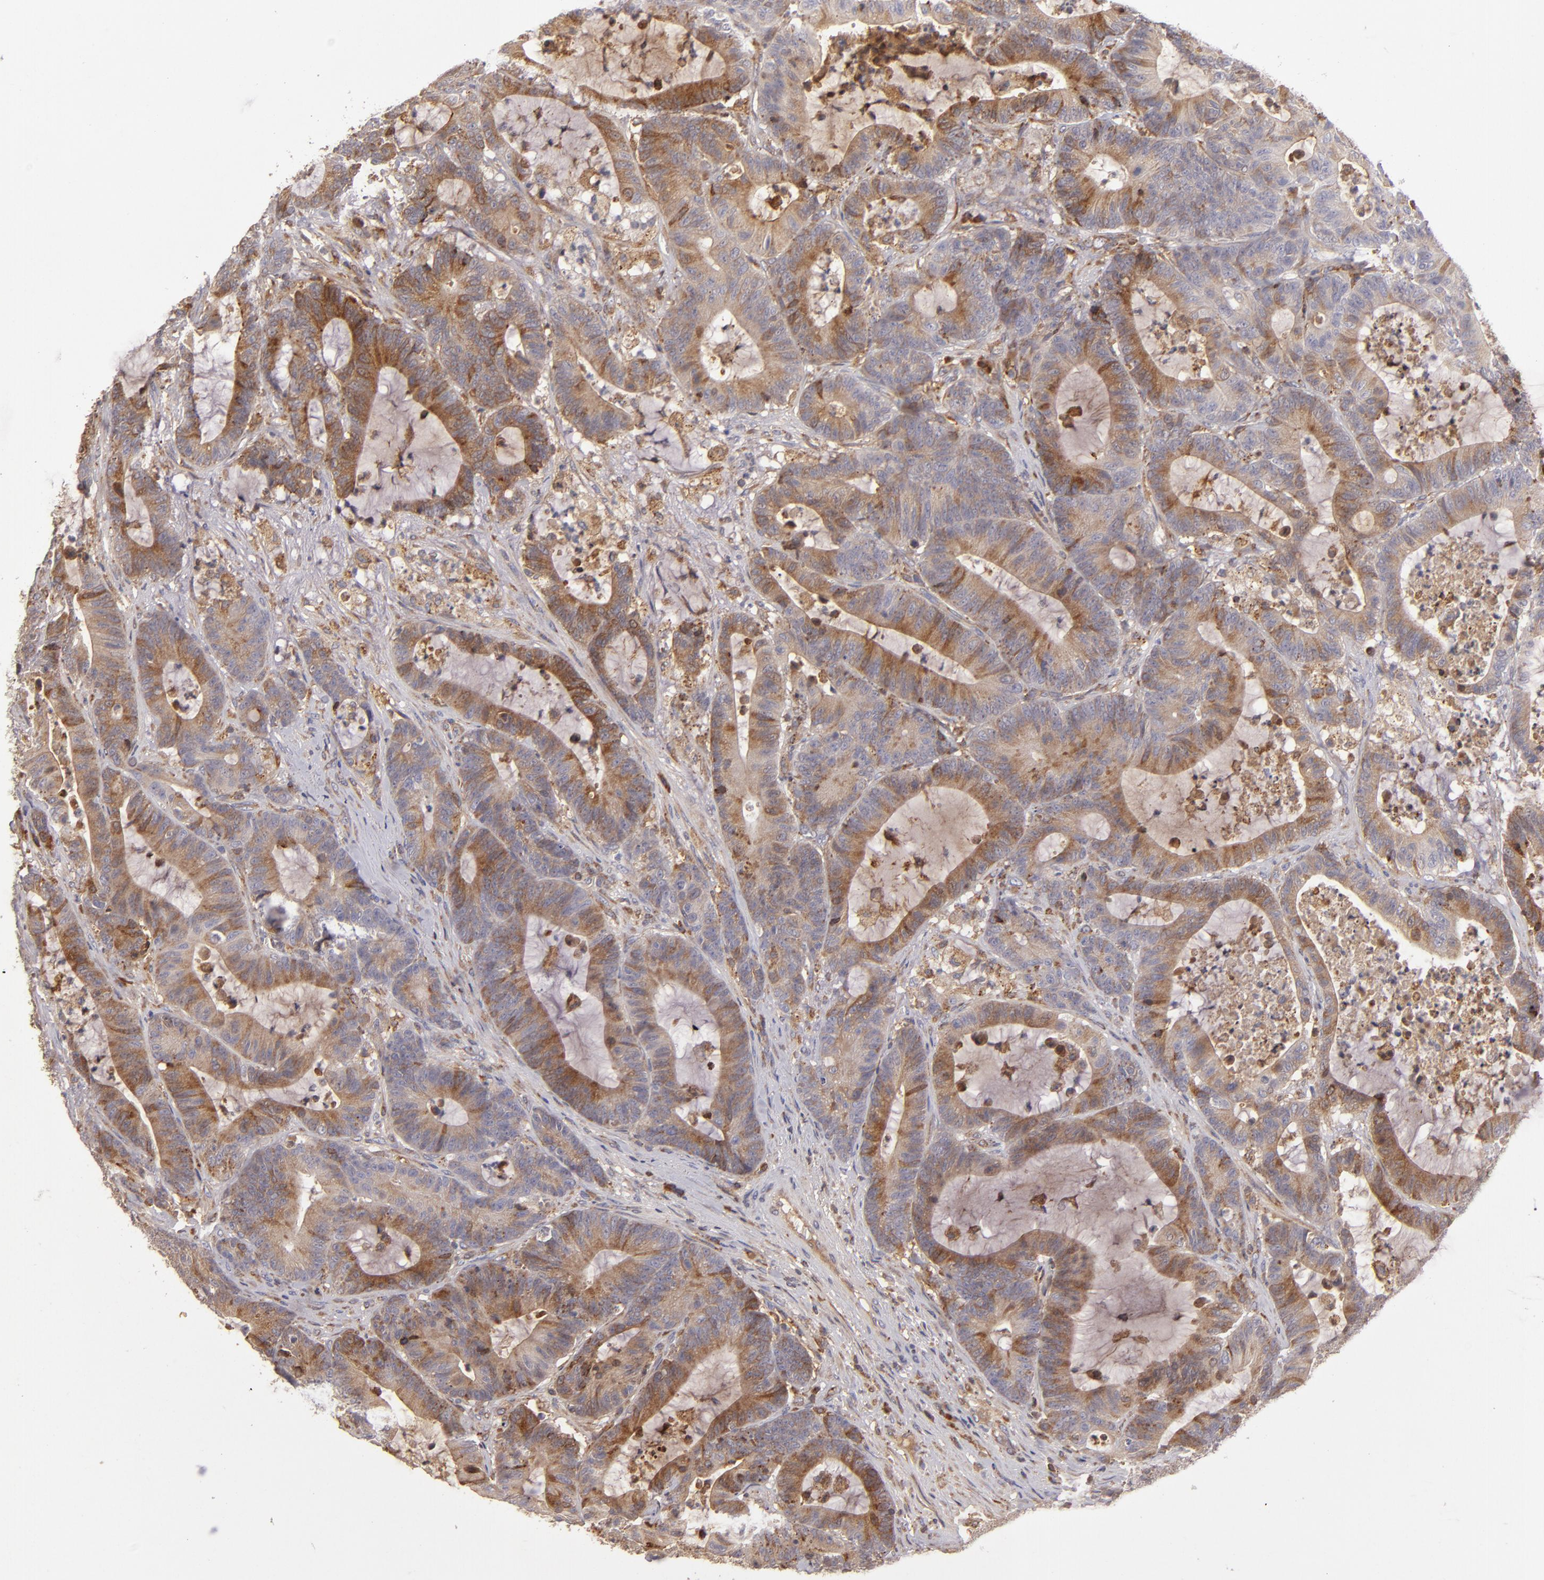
{"staining": {"intensity": "moderate", "quantity": ">75%", "location": "cytoplasmic/membranous"}, "tissue": "colorectal cancer", "cell_type": "Tumor cells", "image_type": "cancer", "snomed": [{"axis": "morphology", "description": "Adenocarcinoma, NOS"}, {"axis": "topography", "description": "Colon"}], "caption": "Tumor cells display medium levels of moderate cytoplasmic/membranous staining in about >75% of cells in human colorectal cancer (adenocarcinoma).", "gene": "CFB", "patient": {"sex": "female", "age": 84}}